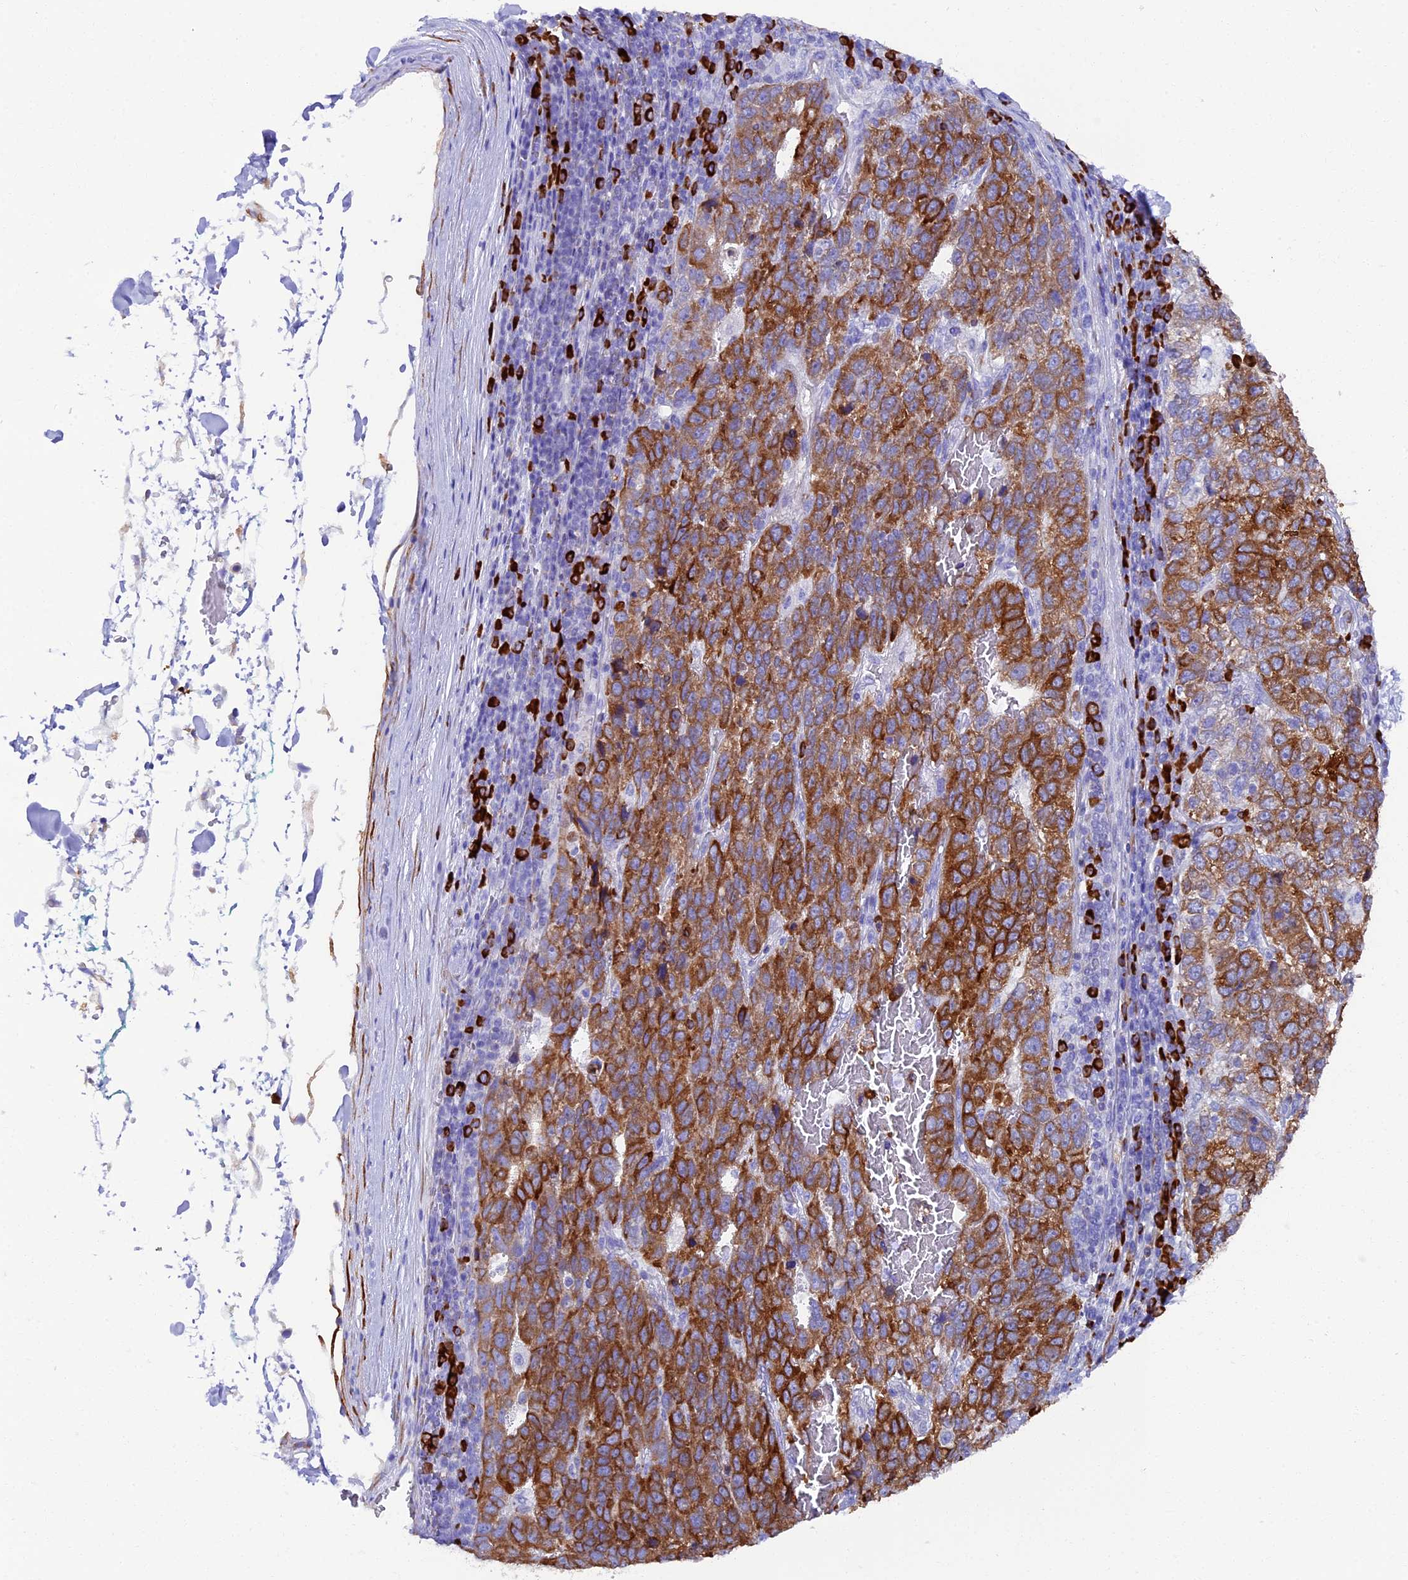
{"staining": {"intensity": "moderate", "quantity": ">75%", "location": "cytoplasmic/membranous"}, "tissue": "pancreatic cancer", "cell_type": "Tumor cells", "image_type": "cancer", "snomed": [{"axis": "morphology", "description": "Adenocarcinoma, NOS"}, {"axis": "topography", "description": "Pancreas"}], "caption": "High-magnification brightfield microscopy of adenocarcinoma (pancreatic) stained with DAB (brown) and counterstained with hematoxylin (blue). tumor cells exhibit moderate cytoplasmic/membranous expression is present in about>75% of cells. Nuclei are stained in blue.", "gene": "FKBP11", "patient": {"sex": "female", "age": 61}}